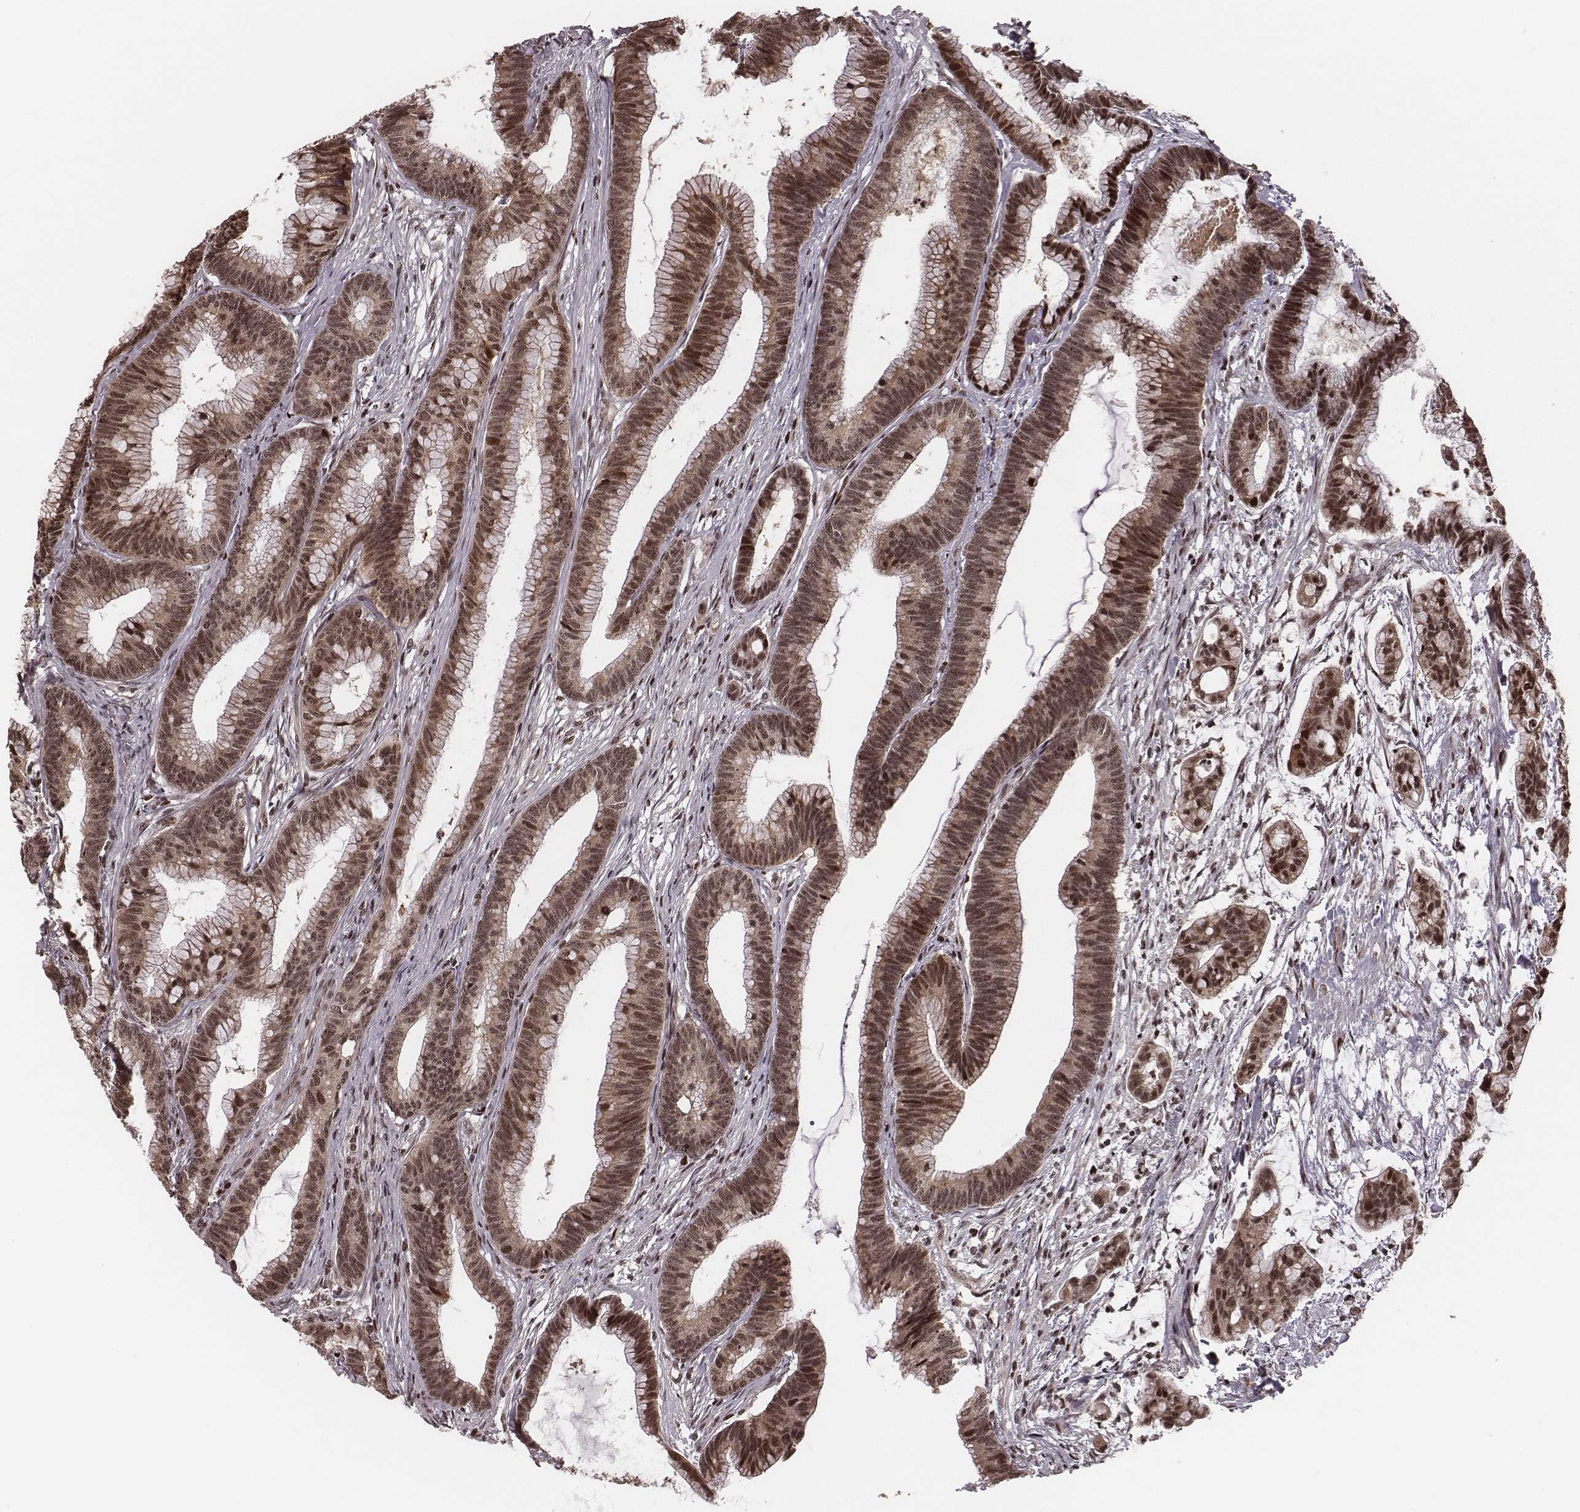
{"staining": {"intensity": "moderate", "quantity": ">75%", "location": "cytoplasmic/membranous,nuclear"}, "tissue": "colorectal cancer", "cell_type": "Tumor cells", "image_type": "cancer", "snomed": [{"axis": "morphology", "description": "Adenocarcinoma, NOS"}, {"axis": "topography", "description": "Colon"}], "caption": "This image displays immunohistochemistry (IHC) staining of human colorectal cancer (adenocarcinoma), with medium moderate cytoplasmic/membranous and nuclear staining in about >75% of tumor cells.", "gene": "VRK3", "patient": {"sex": "female", "age": 78}}